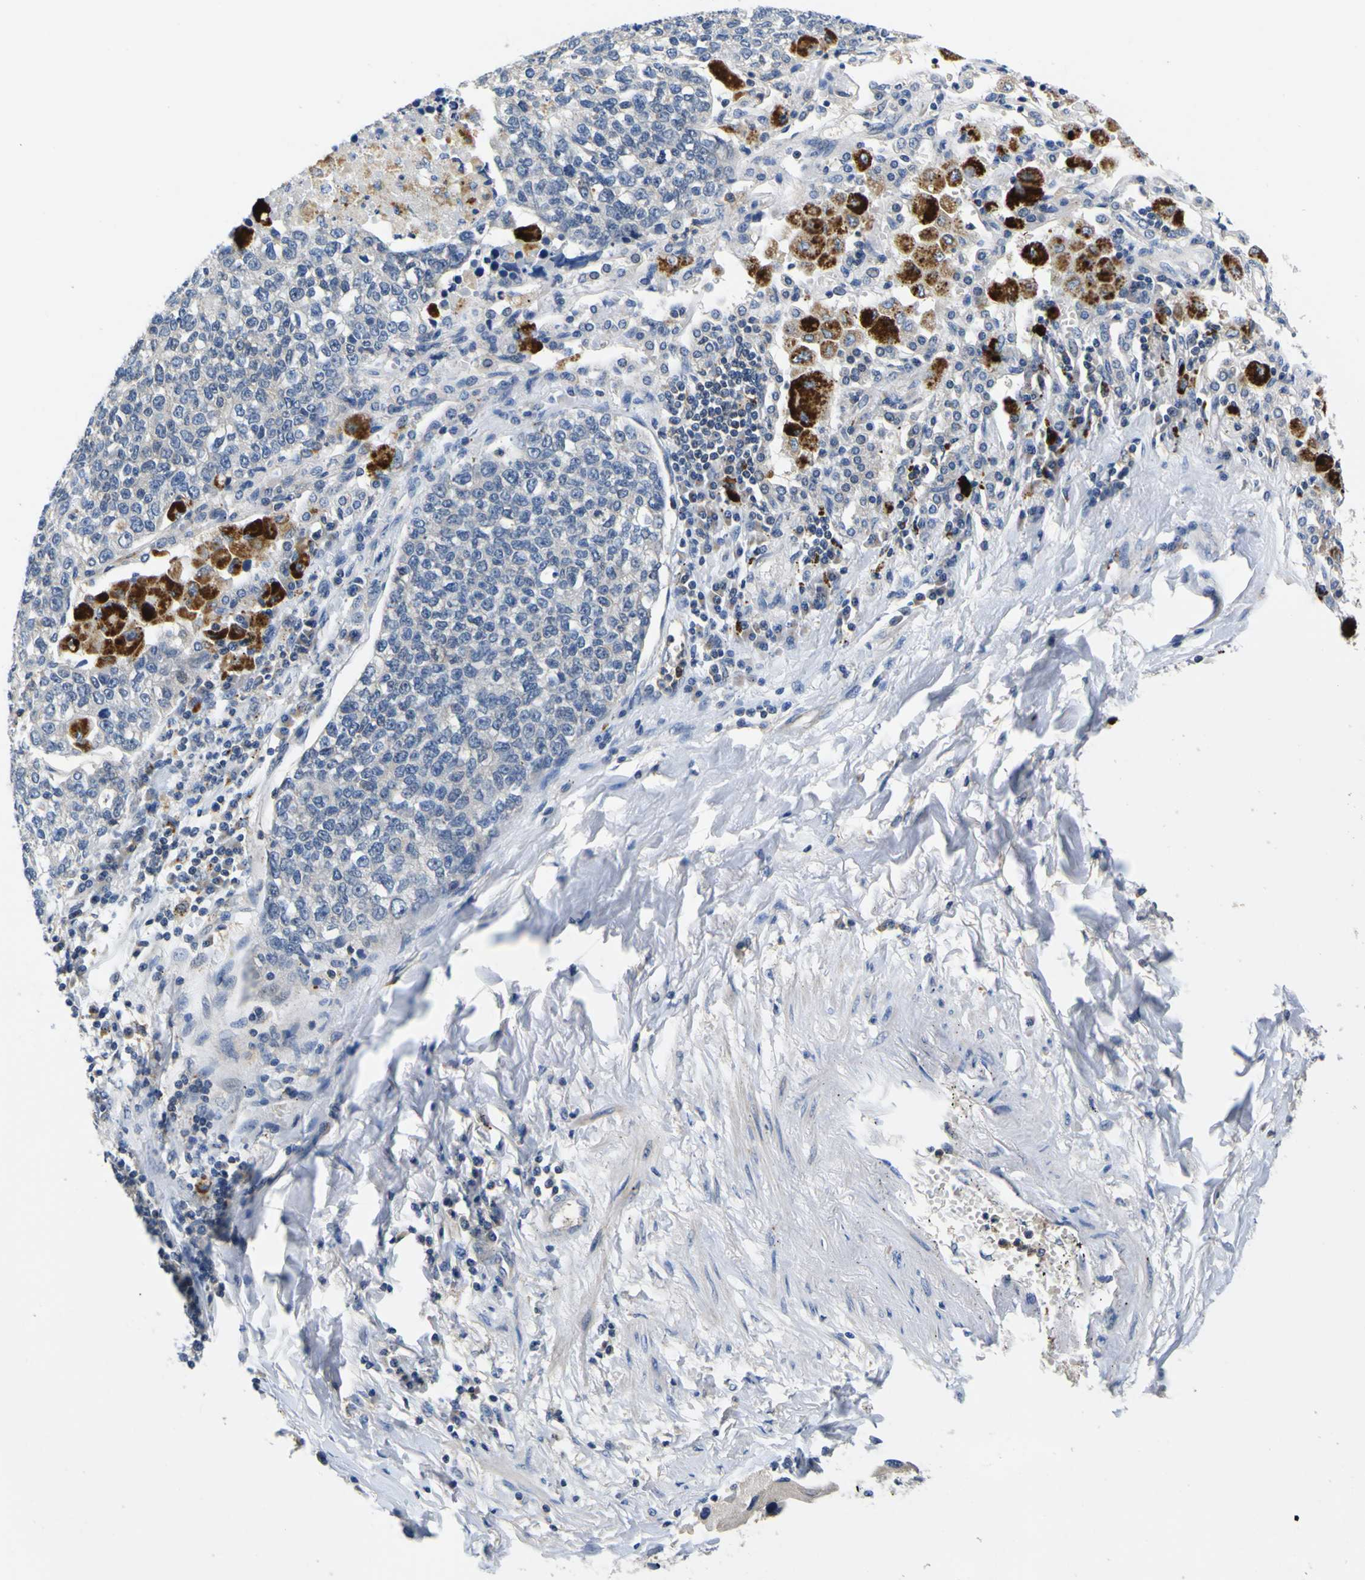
{"staining": {"intensity": "weak", "quantity": "25%-75%", "location": "cytoplasmic/membranous"}, "tissue": "lung cancer", "cell_type": "Tumor cells", "image_type": "cancer", "snomed": [{"axis": "morphology", "description": "Adenocarcinoma, NOS"}, {"axis": "topography", "description": "Lung"}], "caption": "Immunohistochemistry of human adenocarcinoma (lung) exhibits low levels of weak cytoplasmic/membranous positivity in about 25%-75% of tumor cells.", "gene": "TNIK", "patient": {"sex": "male", "age": 49}}